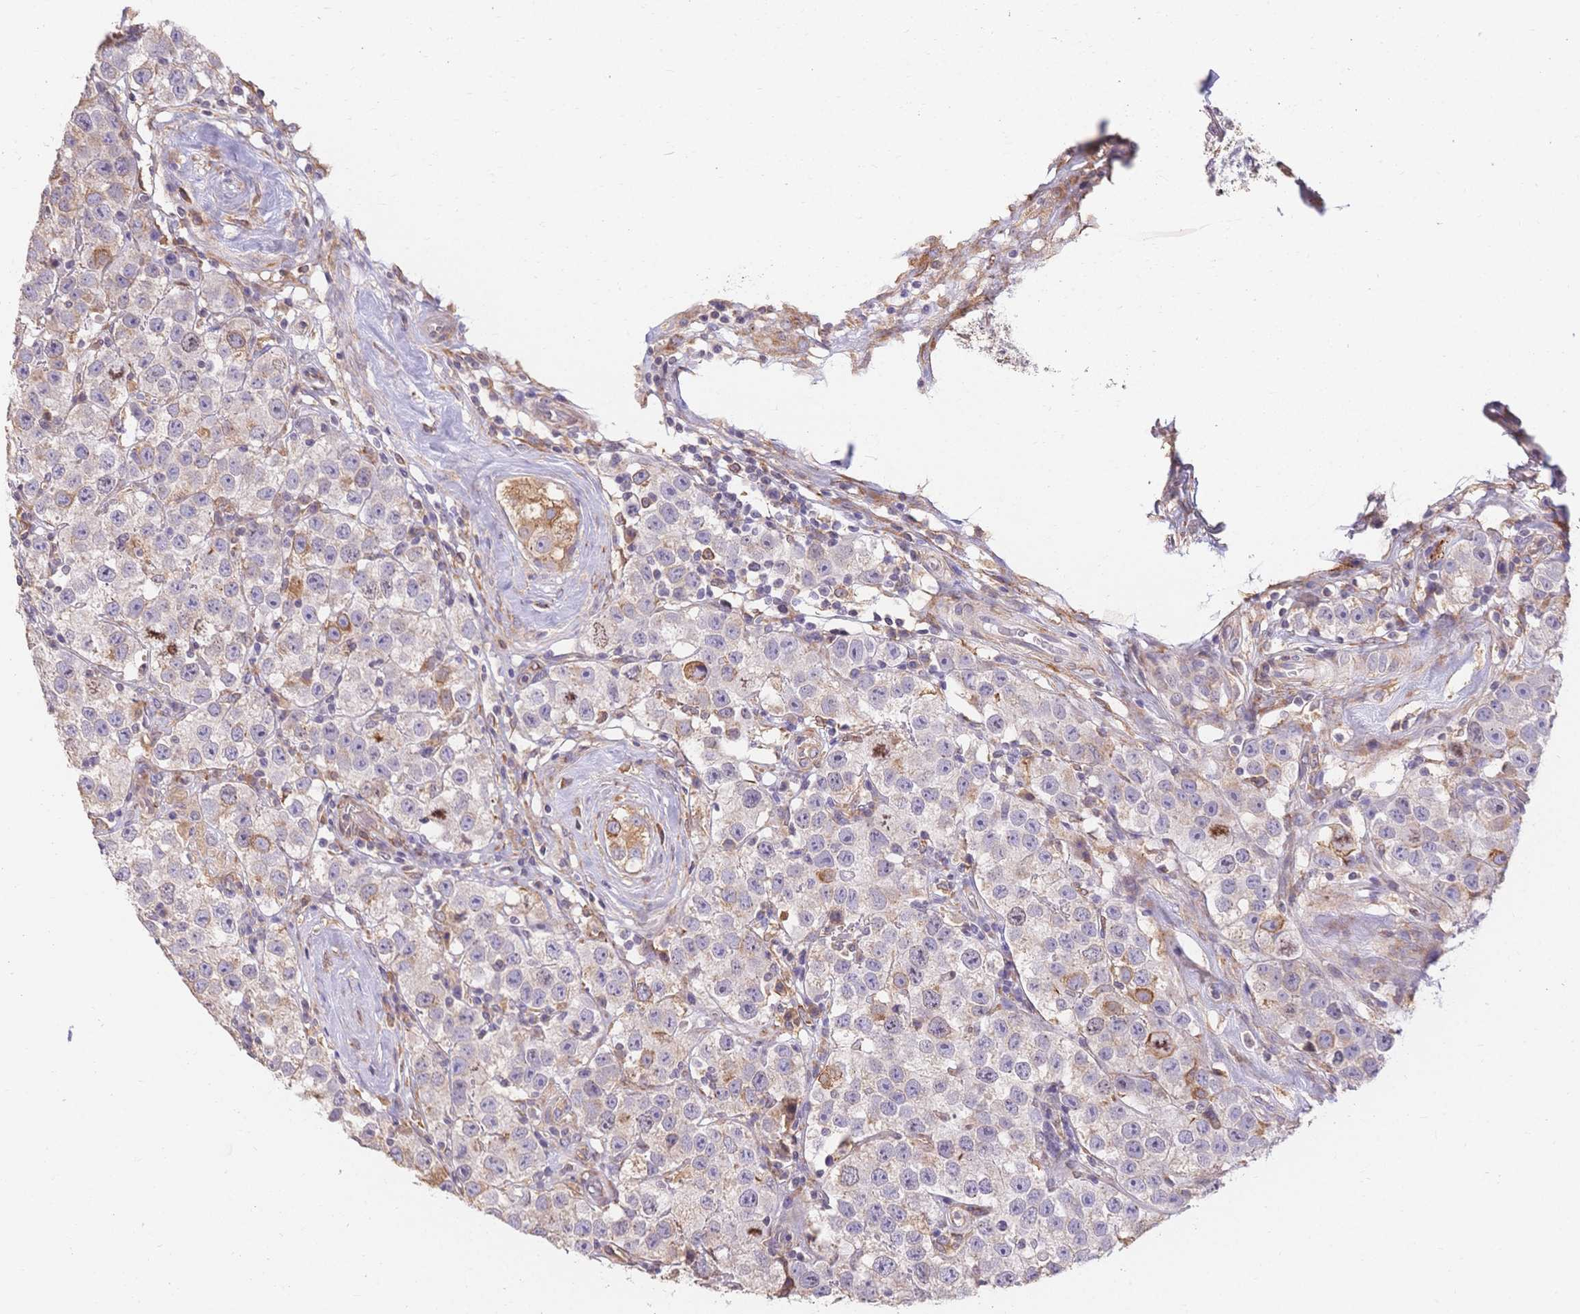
{"staining": {"intensity": "weak", "quantity": "<25%", "location": "cytoplasmic/membranous"}, "tissue": "testis cancer", "cell_type": "Tumor cells", "image_type": "cancer", "snomed": [{"axis": "morphology", "description": "Seminoma, NOS"}, {"axis": "topography", "description": "Testis"}], "caption": "DAB immunohistochemical staining of human testis seminoma shows no significant staining in tumor cells.", "gene": "HS3ST5", "patient": {"sex": "male", "age": 34}}